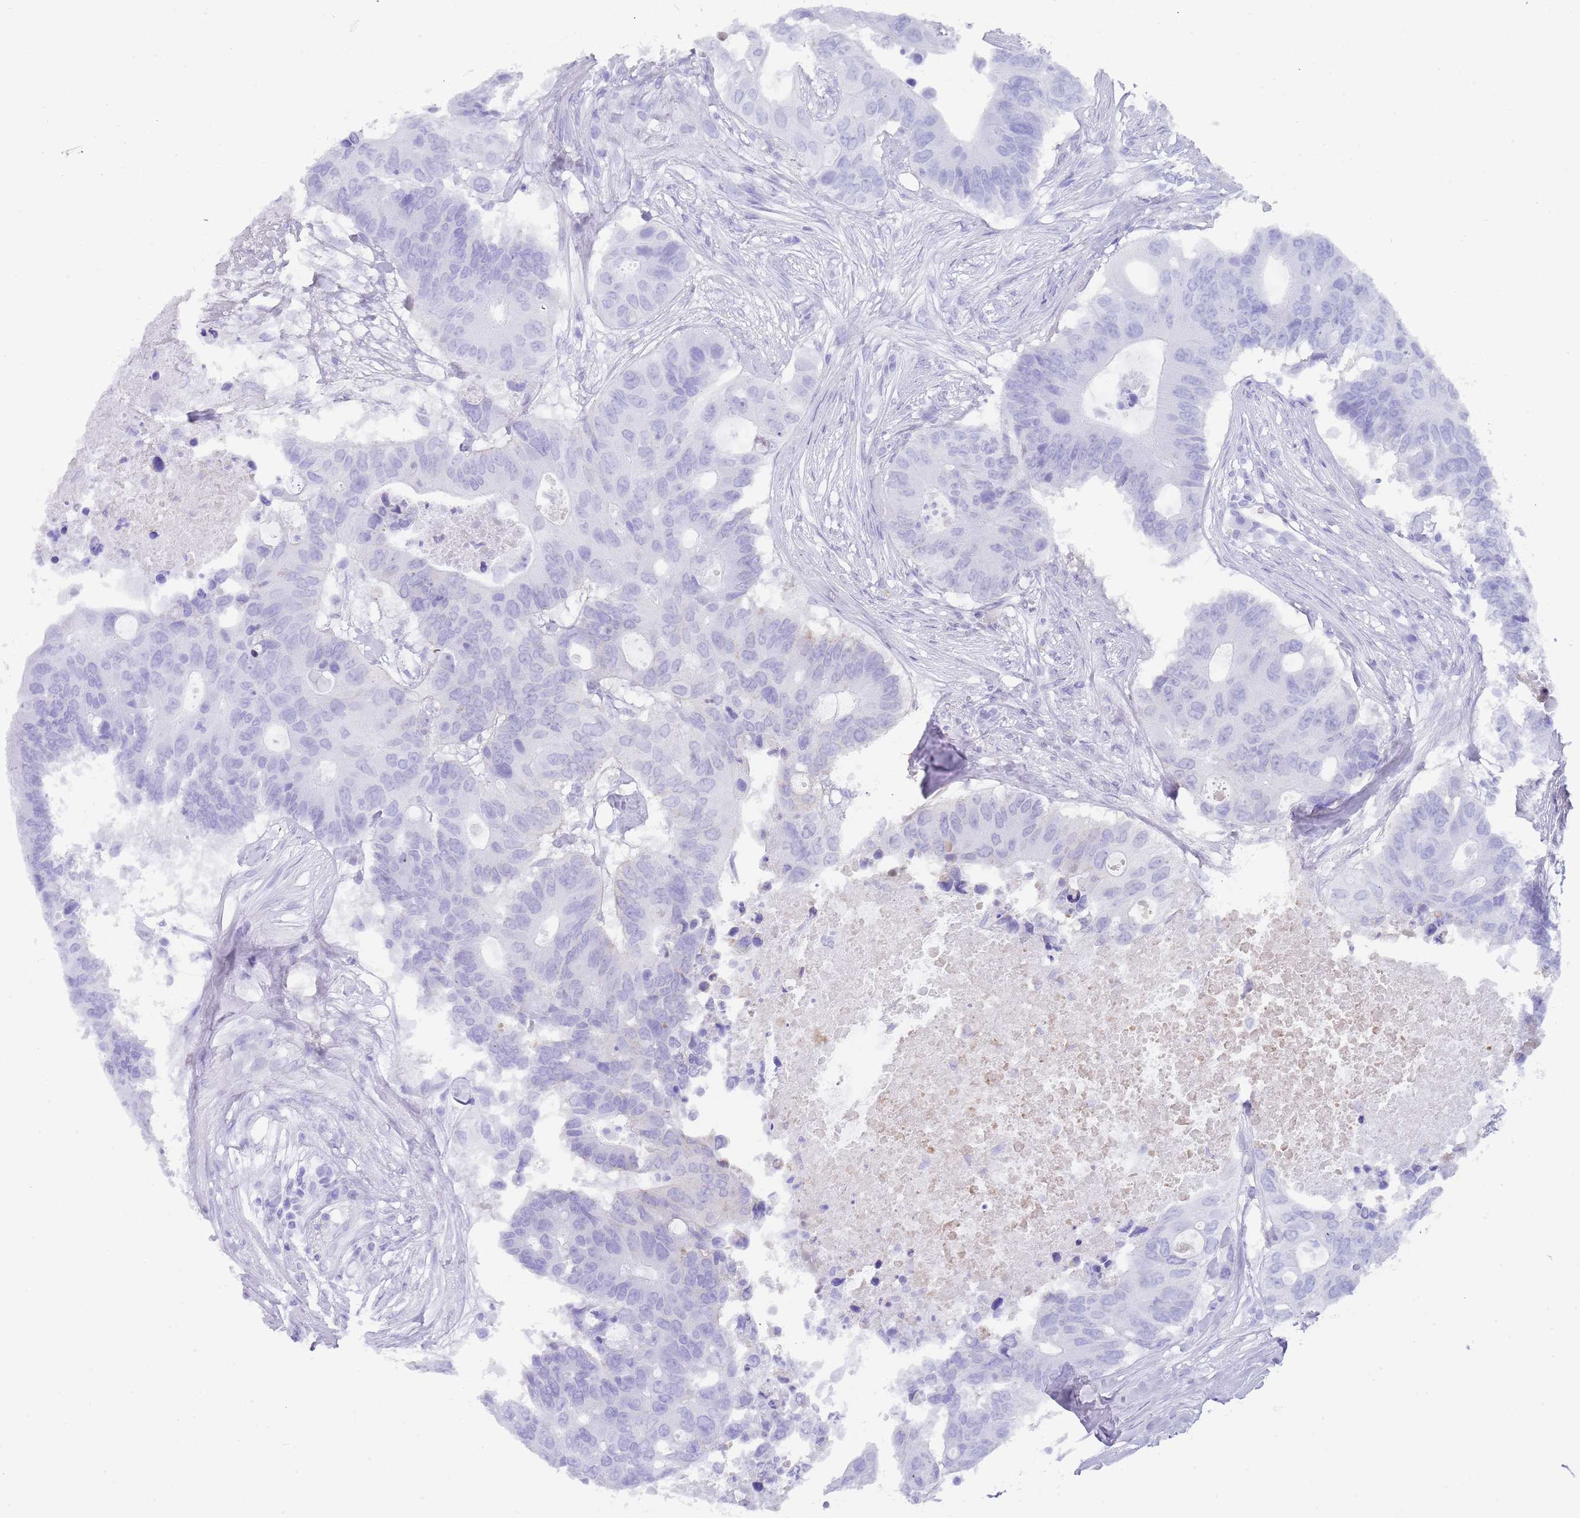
{"staining": {"intensity": "negative", "quantity": "none", "location": "none"}, "tissue": "colorectal cancer", "cell_type": "Tumor cells", "image_type": "cancer", "snomed": [{"axis": "morphology", "description": "Adenocarcinoma, NOS"}, {"axis": "topography", "description": "Colon"}], "caption": "The photomicrograph exhibits no staining of tumor cells in colorectal cancer. (DAB (3,3'-diaminobenzidine) IHC, high magnification).", "gene": "HDAC8", "patient": {"sex": "male", "age": 71}}